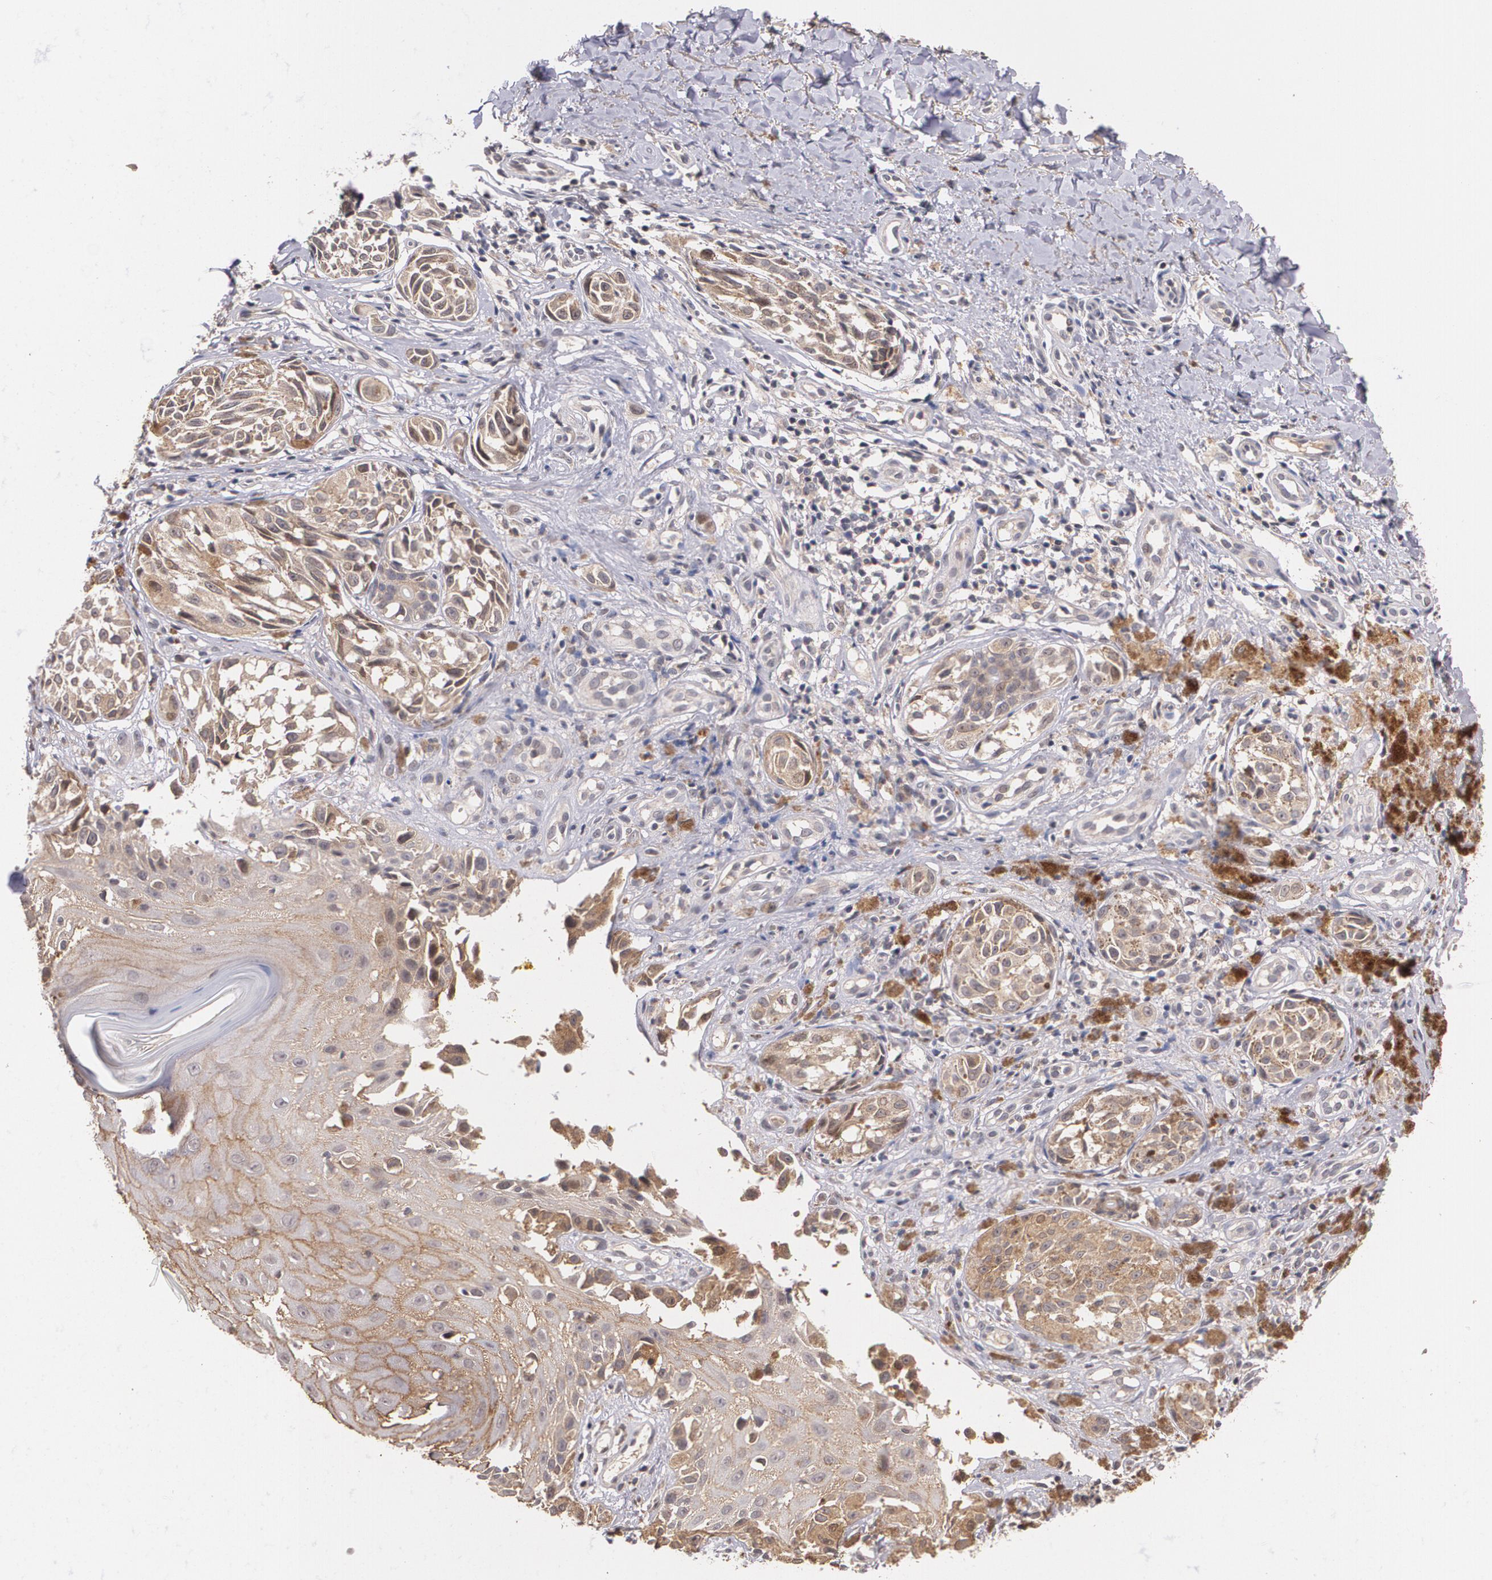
{"staining": {"intensity": "moderate", "quantity": ">75%", "location": "cytoplasmic/membranous"}, "tissue": "melanoma", "cell_type": "Tumor cells", "image_type": "cancer", "snomed": [{"axis": "morphology", "description": "Malignant melanoma, NOS"}, {"axis": "topography", "description": "Skin"}], "caption": "IHC photomicrograph of human melanoma stained for a protein (brown), which reveals medium levels of moderate cytoplasmic/membranous positivity in approximately >75% of tumor cells.", "gene": "IFNGR2", "patient": {"sex": "male", "age": 67}}